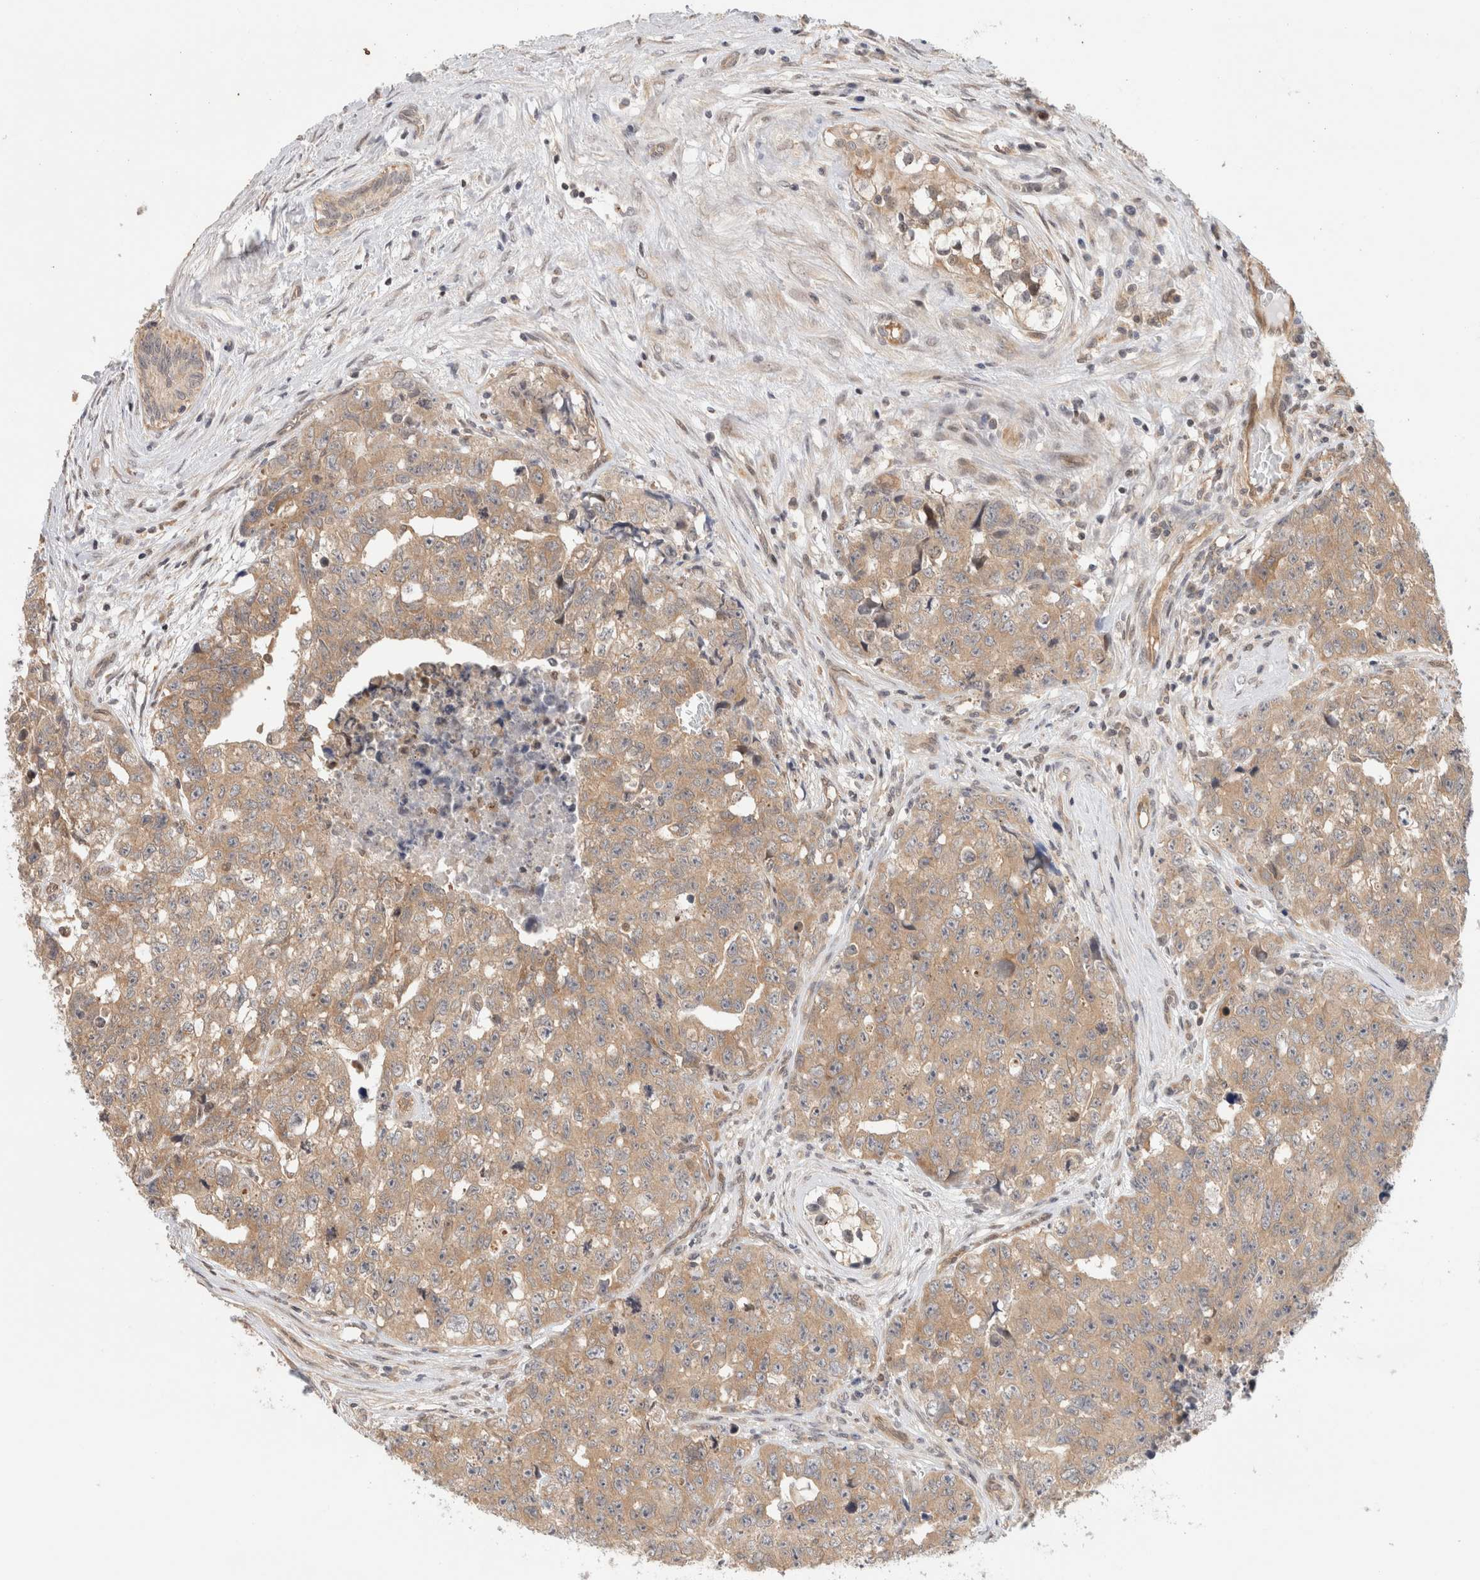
{"staining": {"intensity": "weak", "quantity": ">75%", "location": "cytoplasmic/membranous"}, "tissue": "testis cancer", "cell_type": "Tumor cells", "image_type": "cancer", "snomed": [{"axis": "morphology", "description": "Carcinoma, Embryonal, NOS"}, {"axis": "topography", "description": "Testis"}], "caption": "This histopathology image demonstrates testis embryonal carcinoma stained with IHC to label a protein in brown. The cytoplasmic/membranous of tumor cells show weak positivity for the protein. Nuclei are counter-stained blue.", "gene": "OTUD6B", "patient": {"sex": "male", "age": 28}}